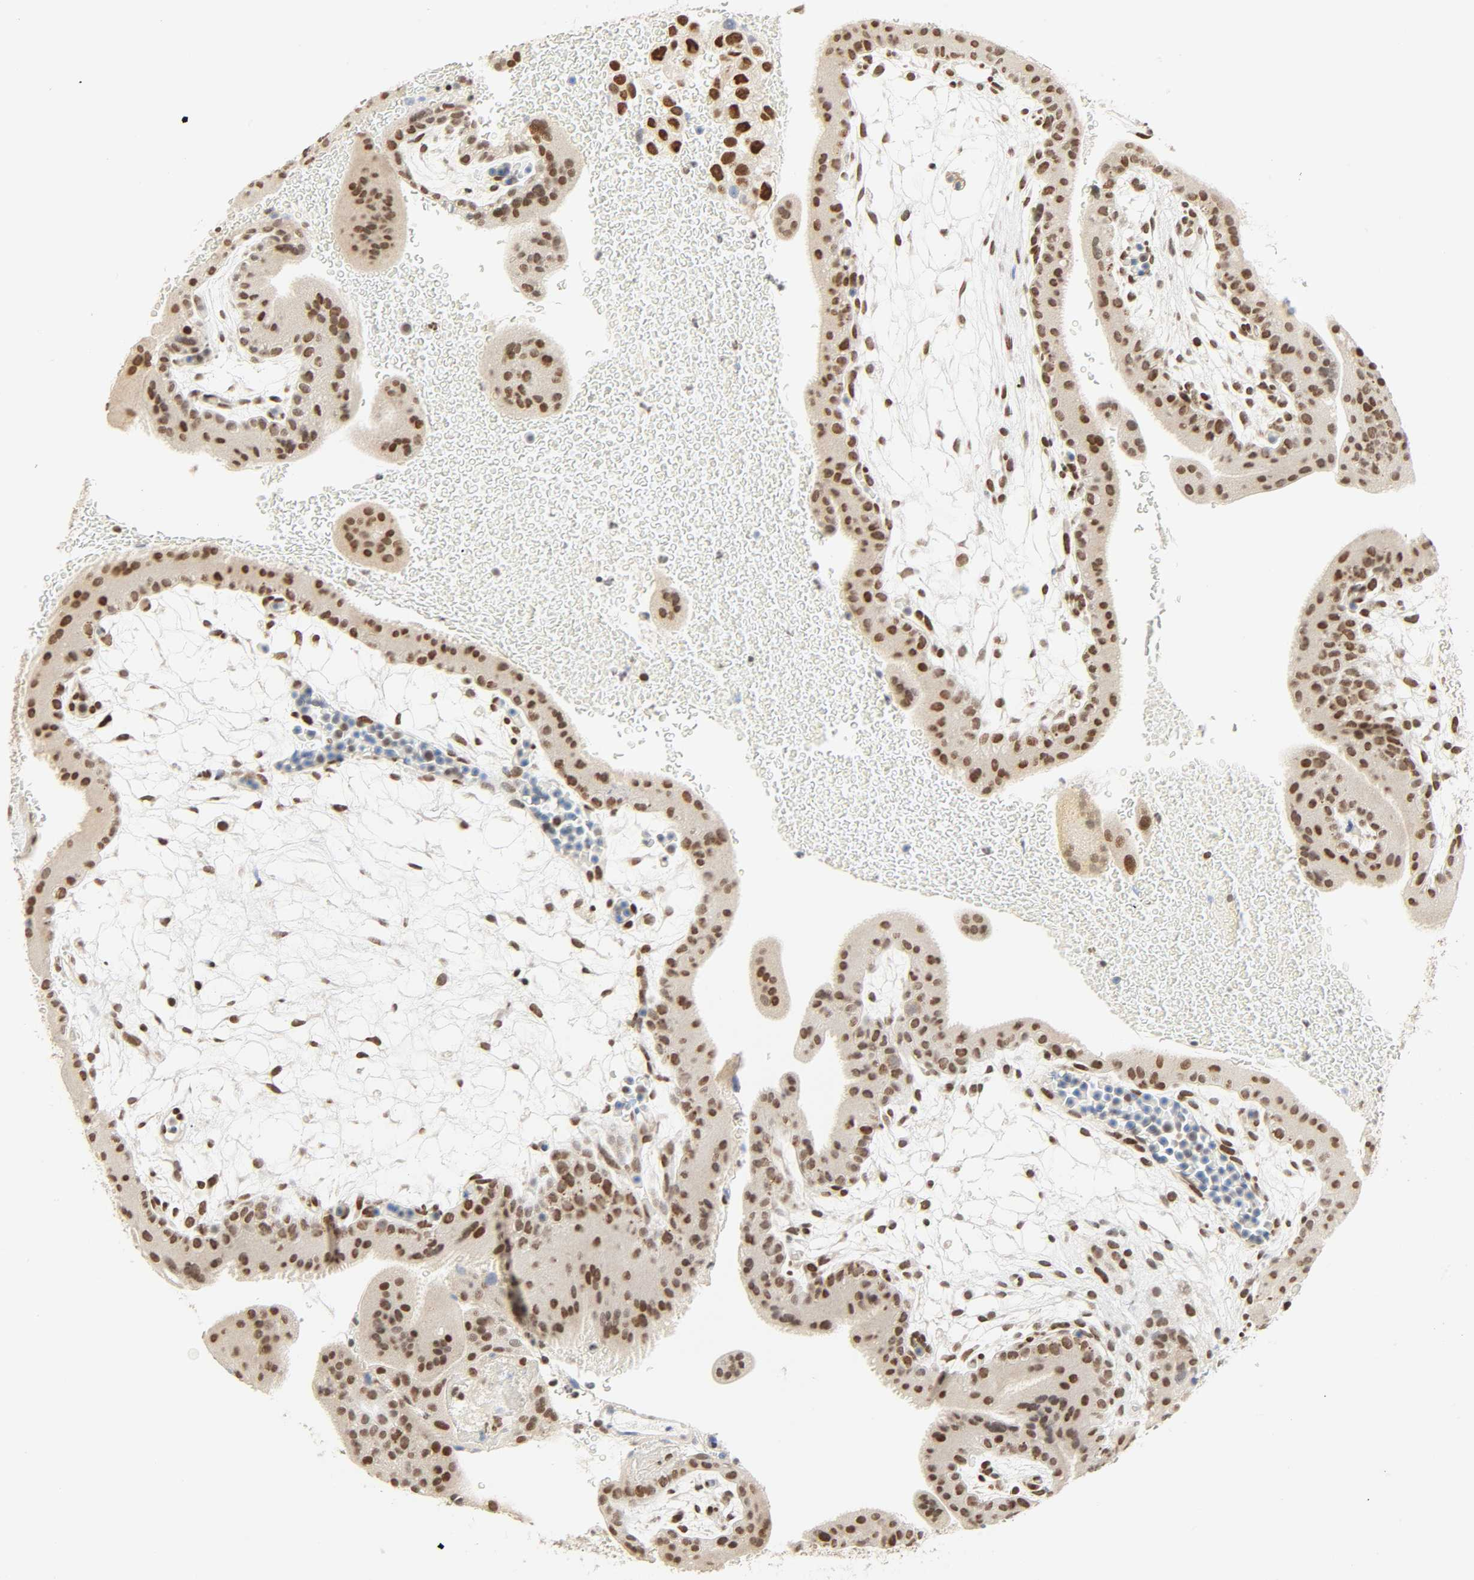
{"staining": {"intensity": "strong", "quantity": ">75%", "location": "nuclear"}, "tissue": "placenta", "cell_type": "Trophoblastic cells", "image_type": "normal", "snomed": [{"axis": "morphology", "description": "Normal tissue, NOS"}, {"axis": "topography", "description": "Placenta"}], "caption": "An image of placenta stained for a protein reveals strong nuclear brown staining in trophoblastic cells.", "gene": "DAZAP1", "patient": {"sex": "female", "age": 19}}